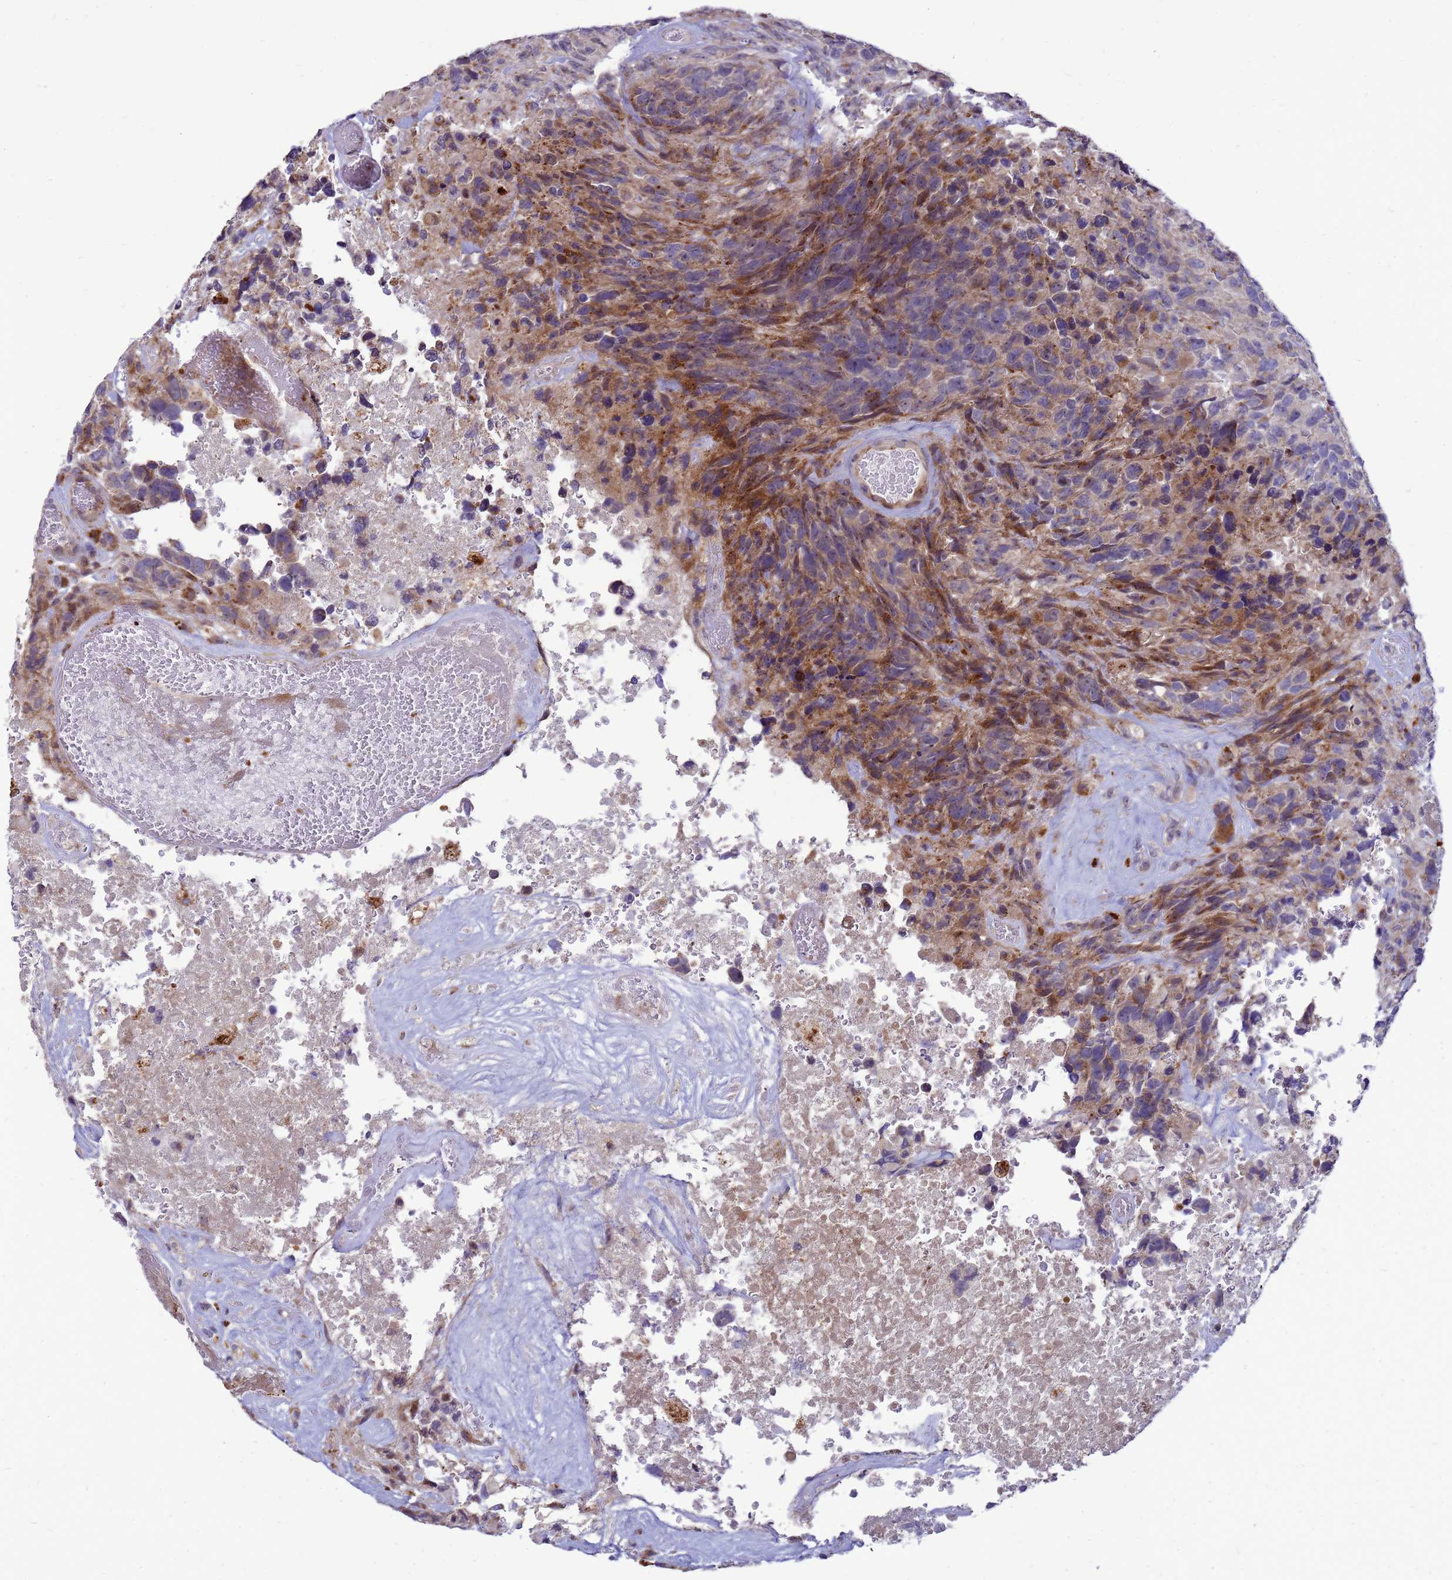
{"staining": {"intensity": "moderate", "quantity": "25%-75%", "location": "cytoplasmic/membranous"}, "tissue": "glioma", "cell_type": "Tumor cells", "image_type": "cancer", "snomed": [{"axis": "morphology", "description": "Glioma, malignant, High grade"}, {"axis": "topography", "description": "Brain"}], "caption": "Immunohistochemical staining of glioma exhibits medium levels of moderate cytoplasmic/membranous protein staining in about 25%-75% of tumor cells.", "gene": "C12orf43", "patient": {"sex": "male", "age": 69}}